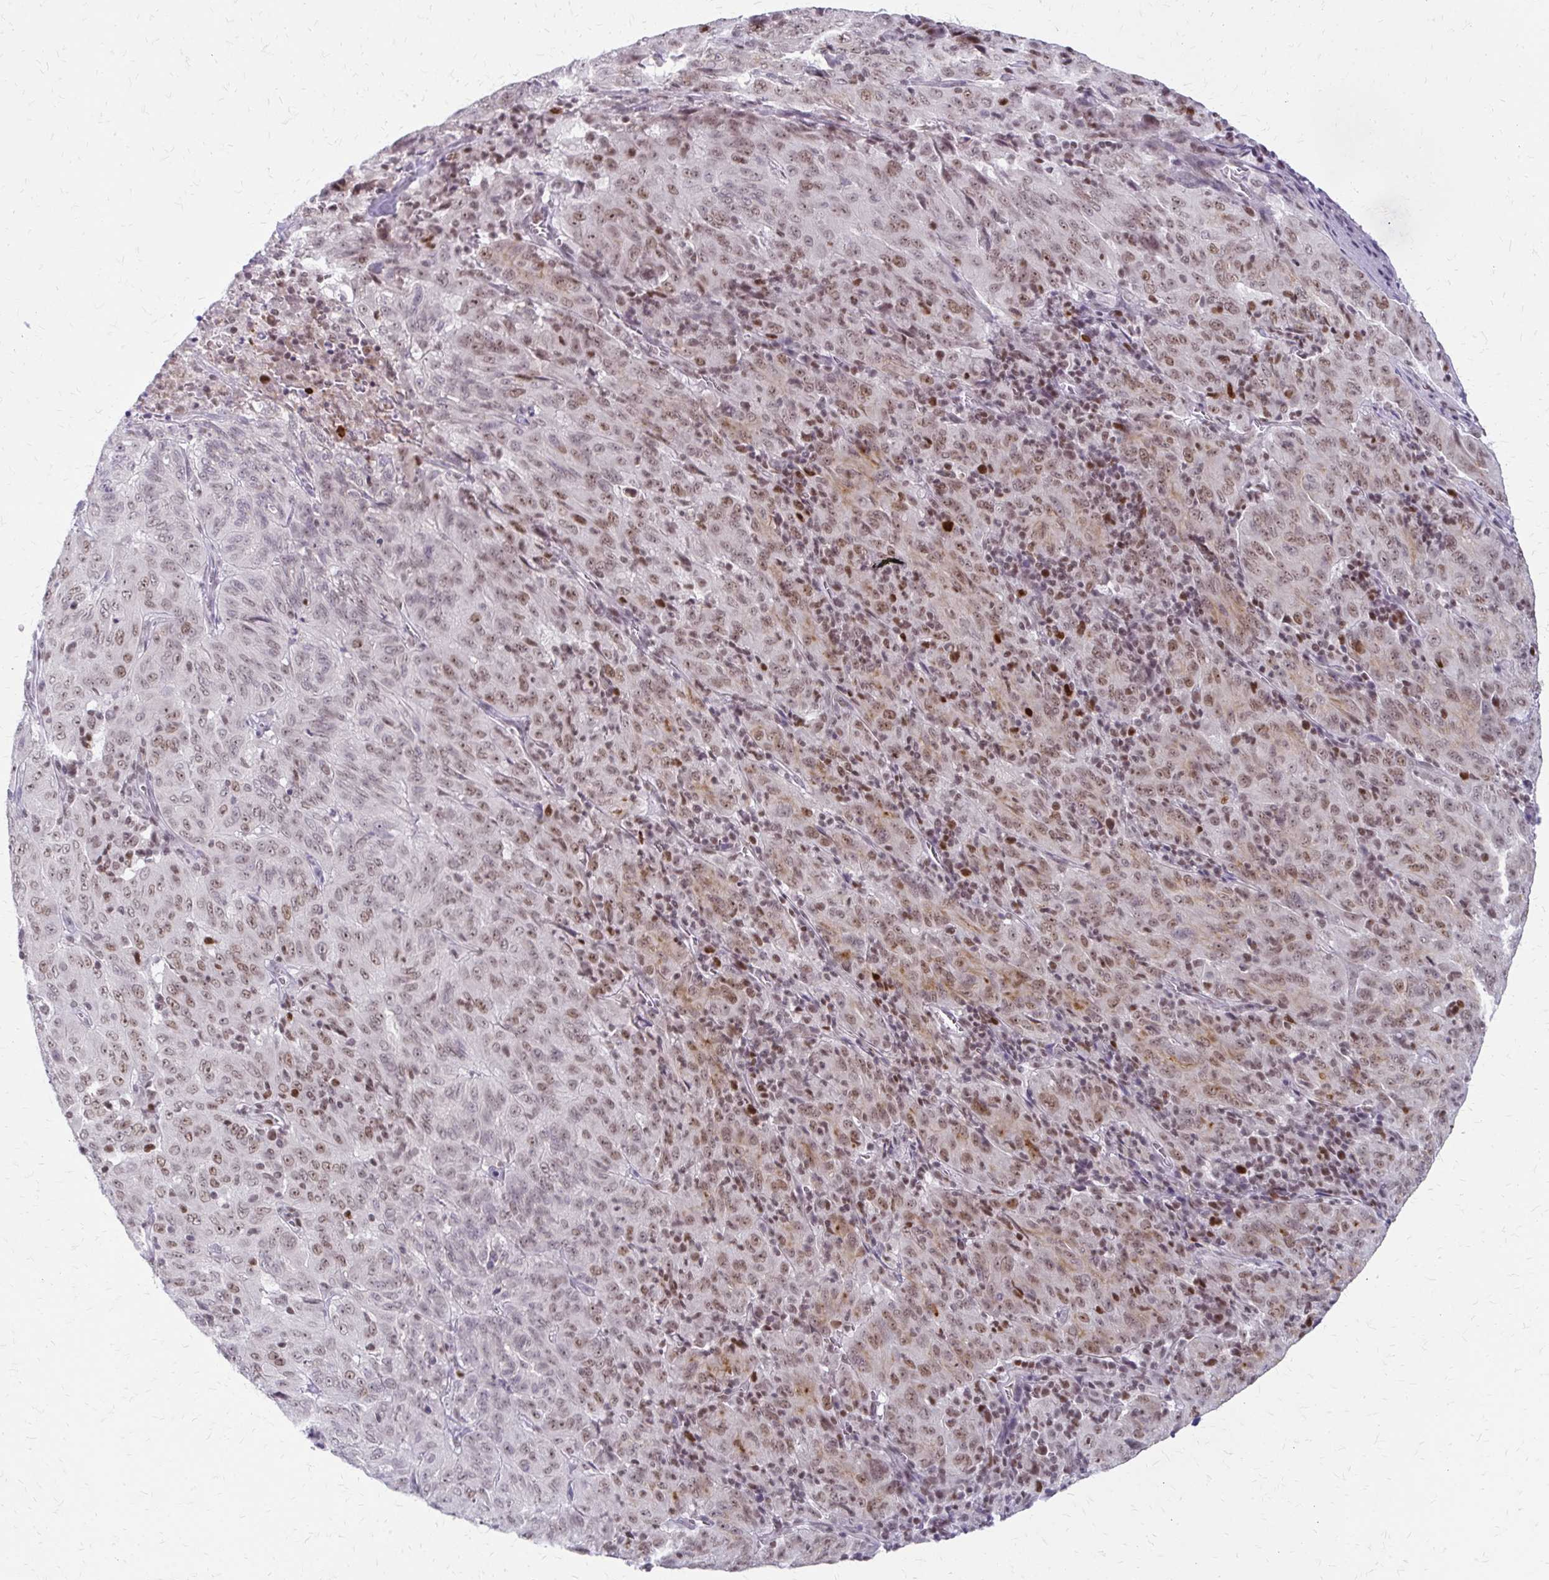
{"staining": {"intensity": "moderate", "quantity": ">75%", "location": "cytoplasmic/membranous,nuclear"}, "tissue": "pancreatic cancer", "cell_type": "Tumor cells", "image_type": "cancer", "snomed": [{"axis": "morphology", "description": "Adenocarcinoma, NOS"}, {"axis": "topography", "description": "Pancreas"}], "caption": "DAB immunohistochemical staining of human pancreatic adenocarcinoma exhibits moderate cytoplasmic/membranous and nuclear protein positivity in about >75% of tumor cells. The protein is shown in brown color, while the nuclei are stained blue.", "gene": "EED", "patient": {"sex": "male", "age": 63}}